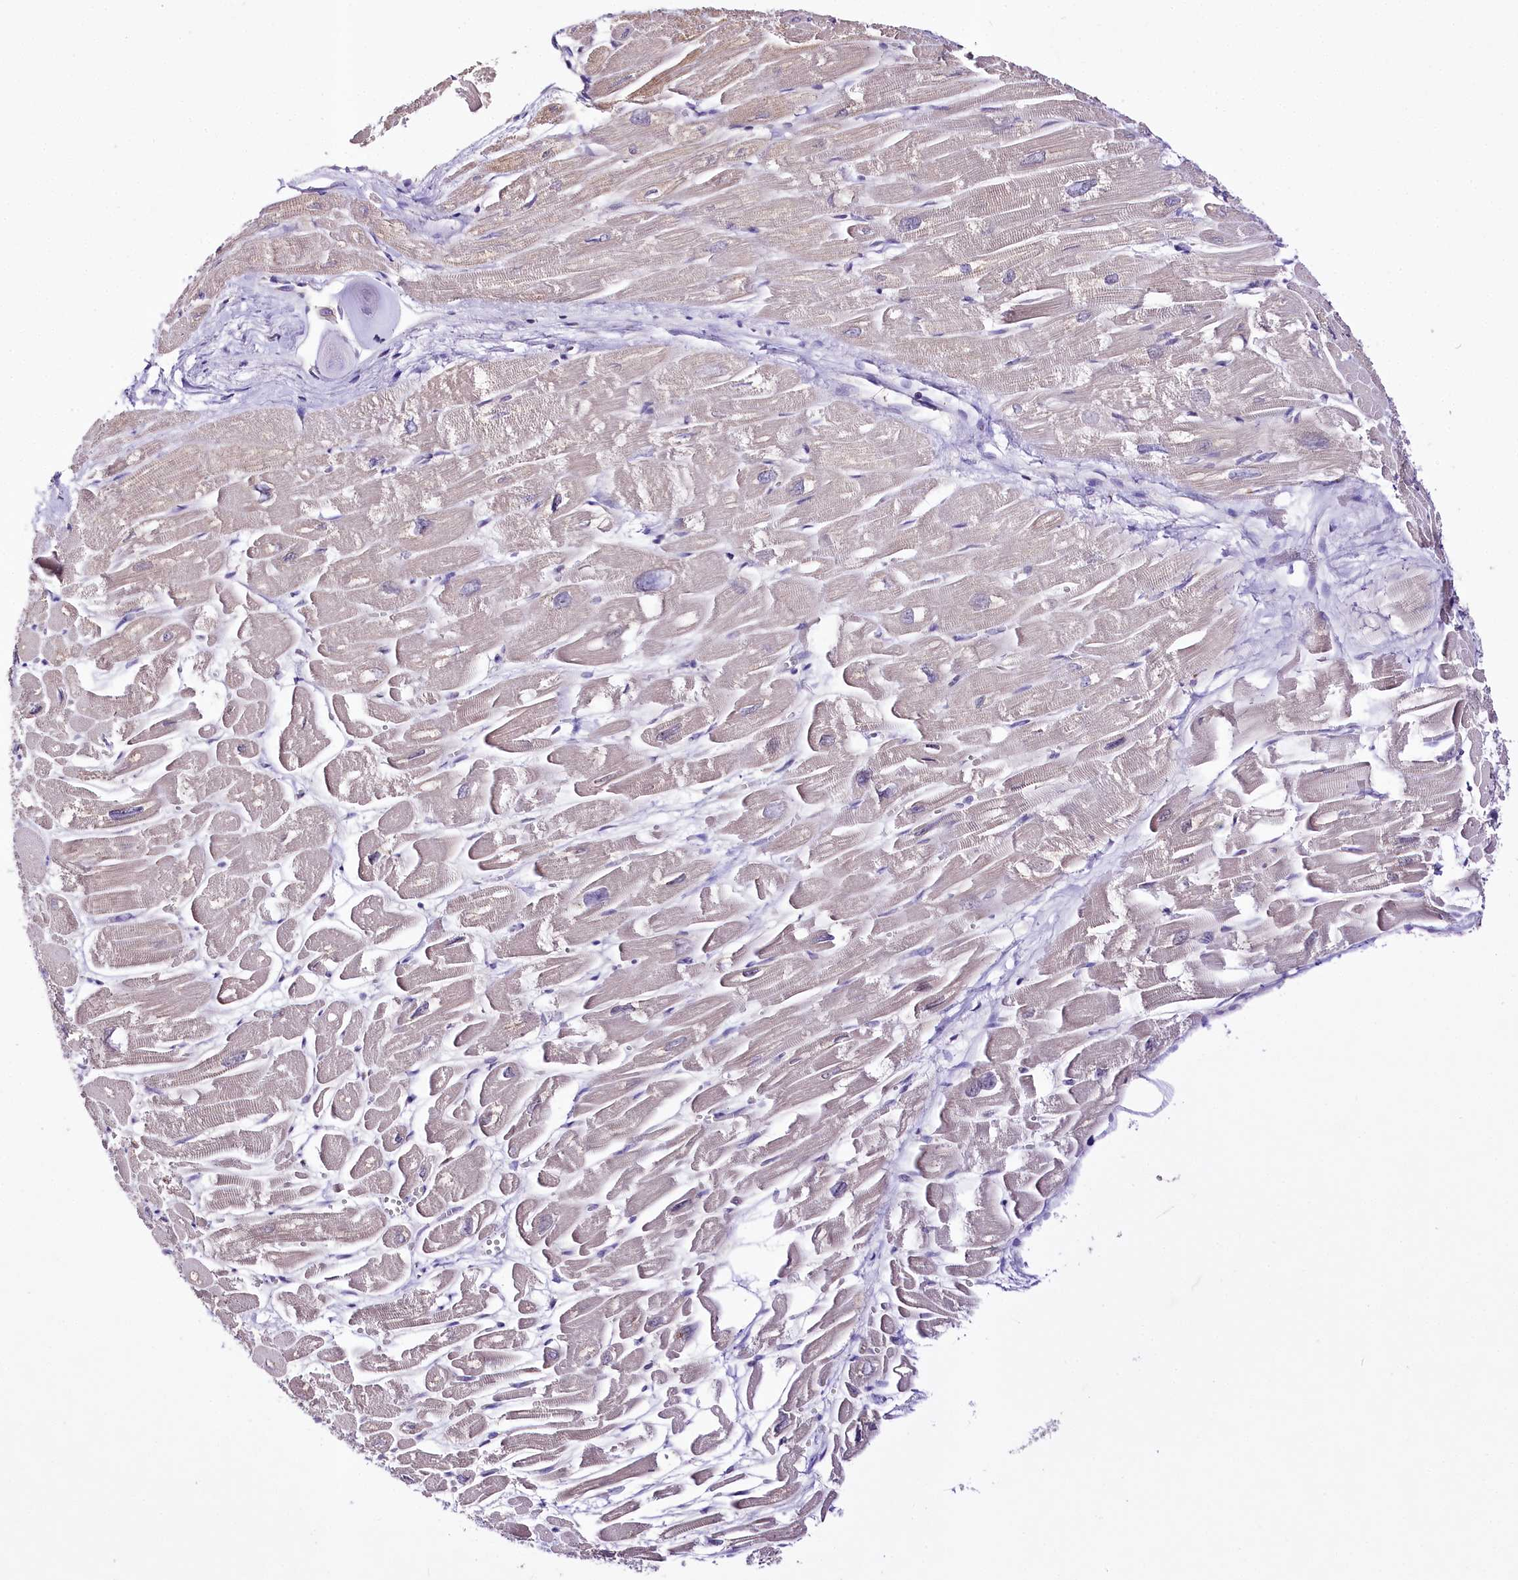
{"staining": {"intensity": "moderate", "quantity": "25%-75%", "location": "cytoplasmic/membranous"}, "tissue": "heart muscle", "cell_type": "Cardiomyocytes", "image_type": "normal", "snomed": [{"axis": "morphology", "description": "Normal tissue, NOS"}, {"axis": "topography", "description": "Heart"}], "caption": "A brown stain labels moderate cytoplasmic/membranous positivity of a protein in cardiomyocytes of benign heart muscle. (IHC, brightfield microscopy, high magnification).", "gene": "ATE1", "patient": {"sex": "male", "age": 54}}